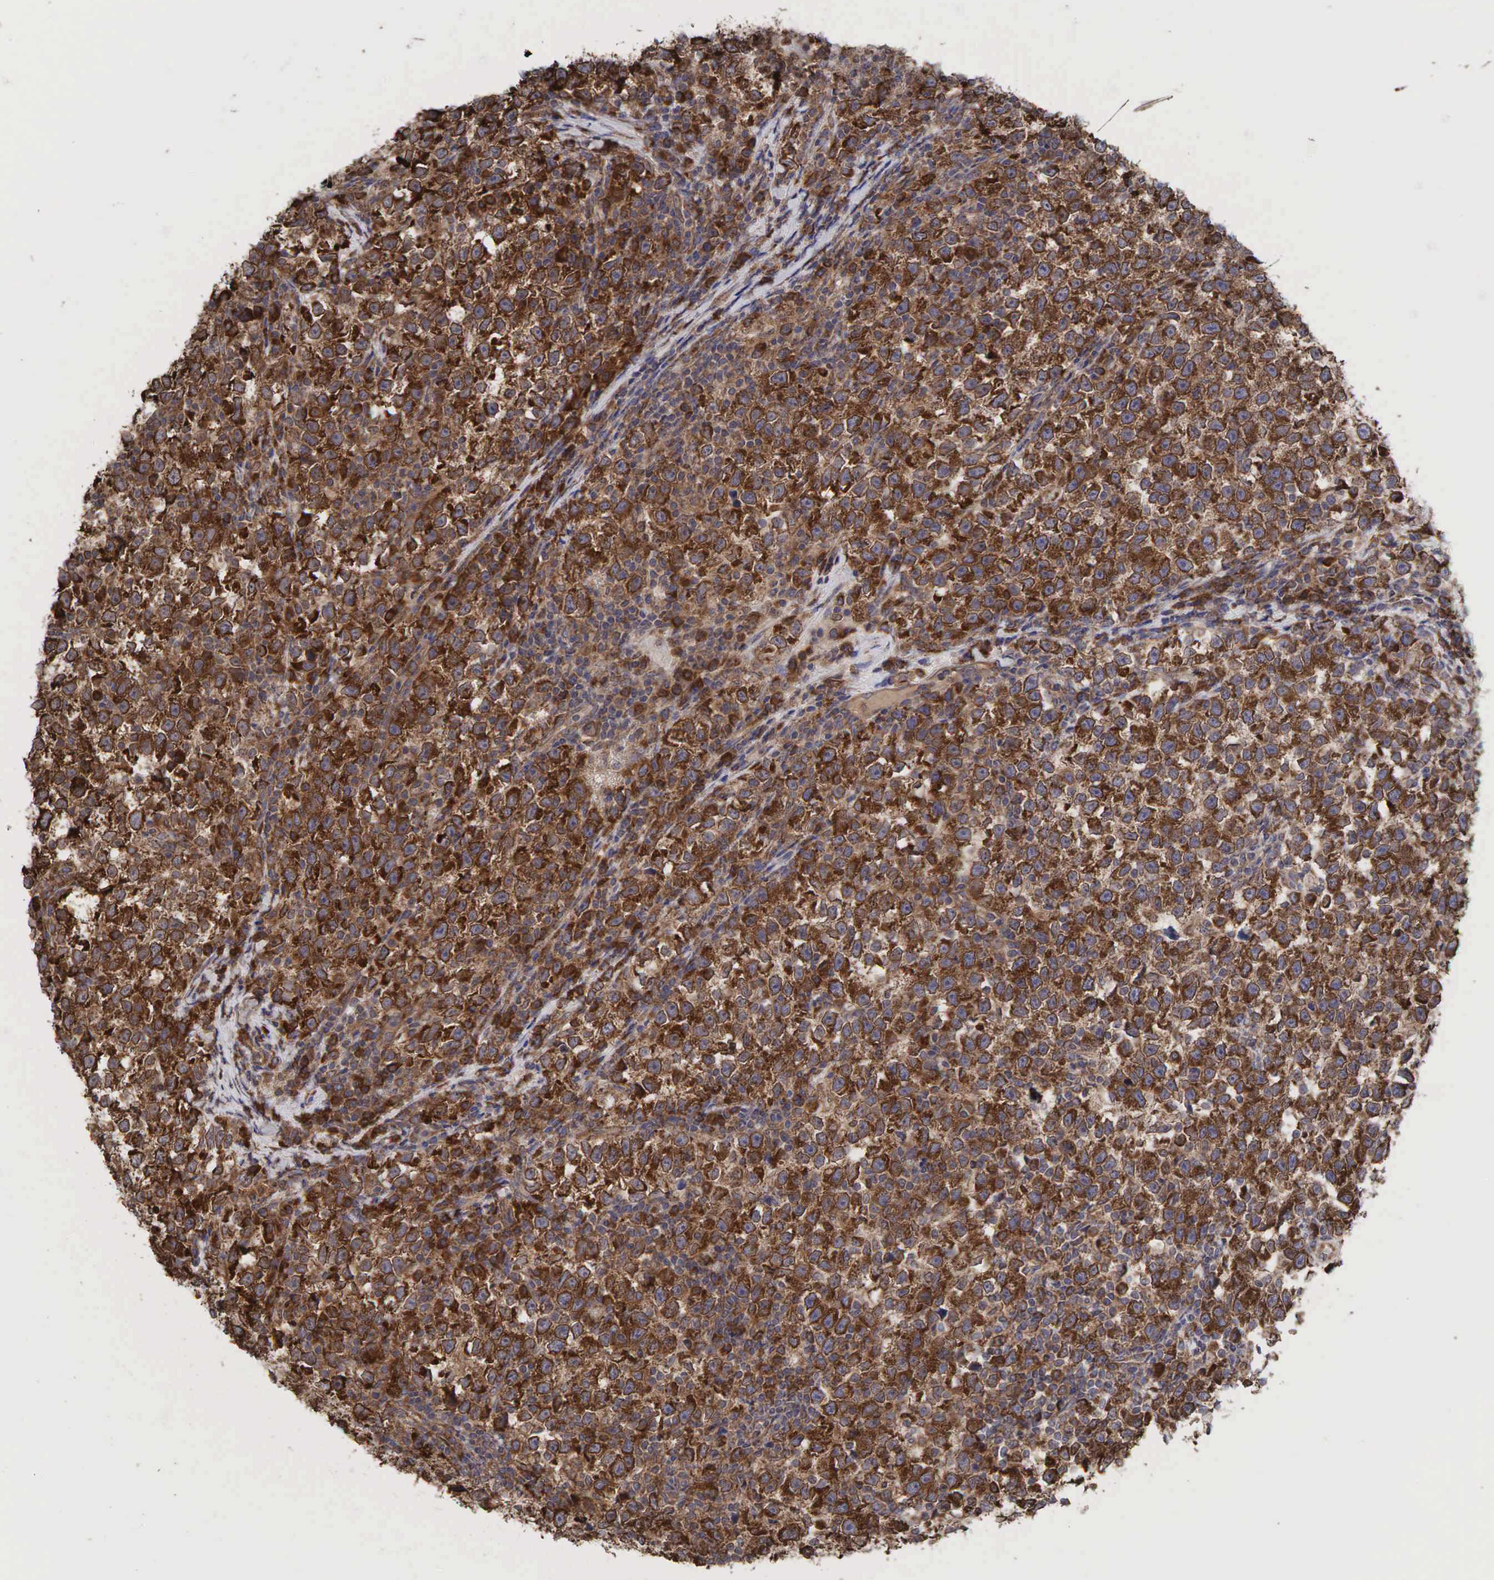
{"staining": {"intensity": "strong", "quantity": ">75%", "location": "cytoplasmic/membranous"}, "tissue": "testis cancer", "cell_type": "Tumor cells", "image_type": "cancer", "snomed": [{"axis": "morphology", "description": "Seminoma, NOS"}, {"axis": "topography", "description": "Testis"}], "caption": "This photomicrograph reveals IHC staining of testis cancer (seminoma), with high strong cytoplasmic/membranous expression in about >75% of tumor cells.", "gene": "PABPC5", "patient": {"sex": "male", "age": 43}}